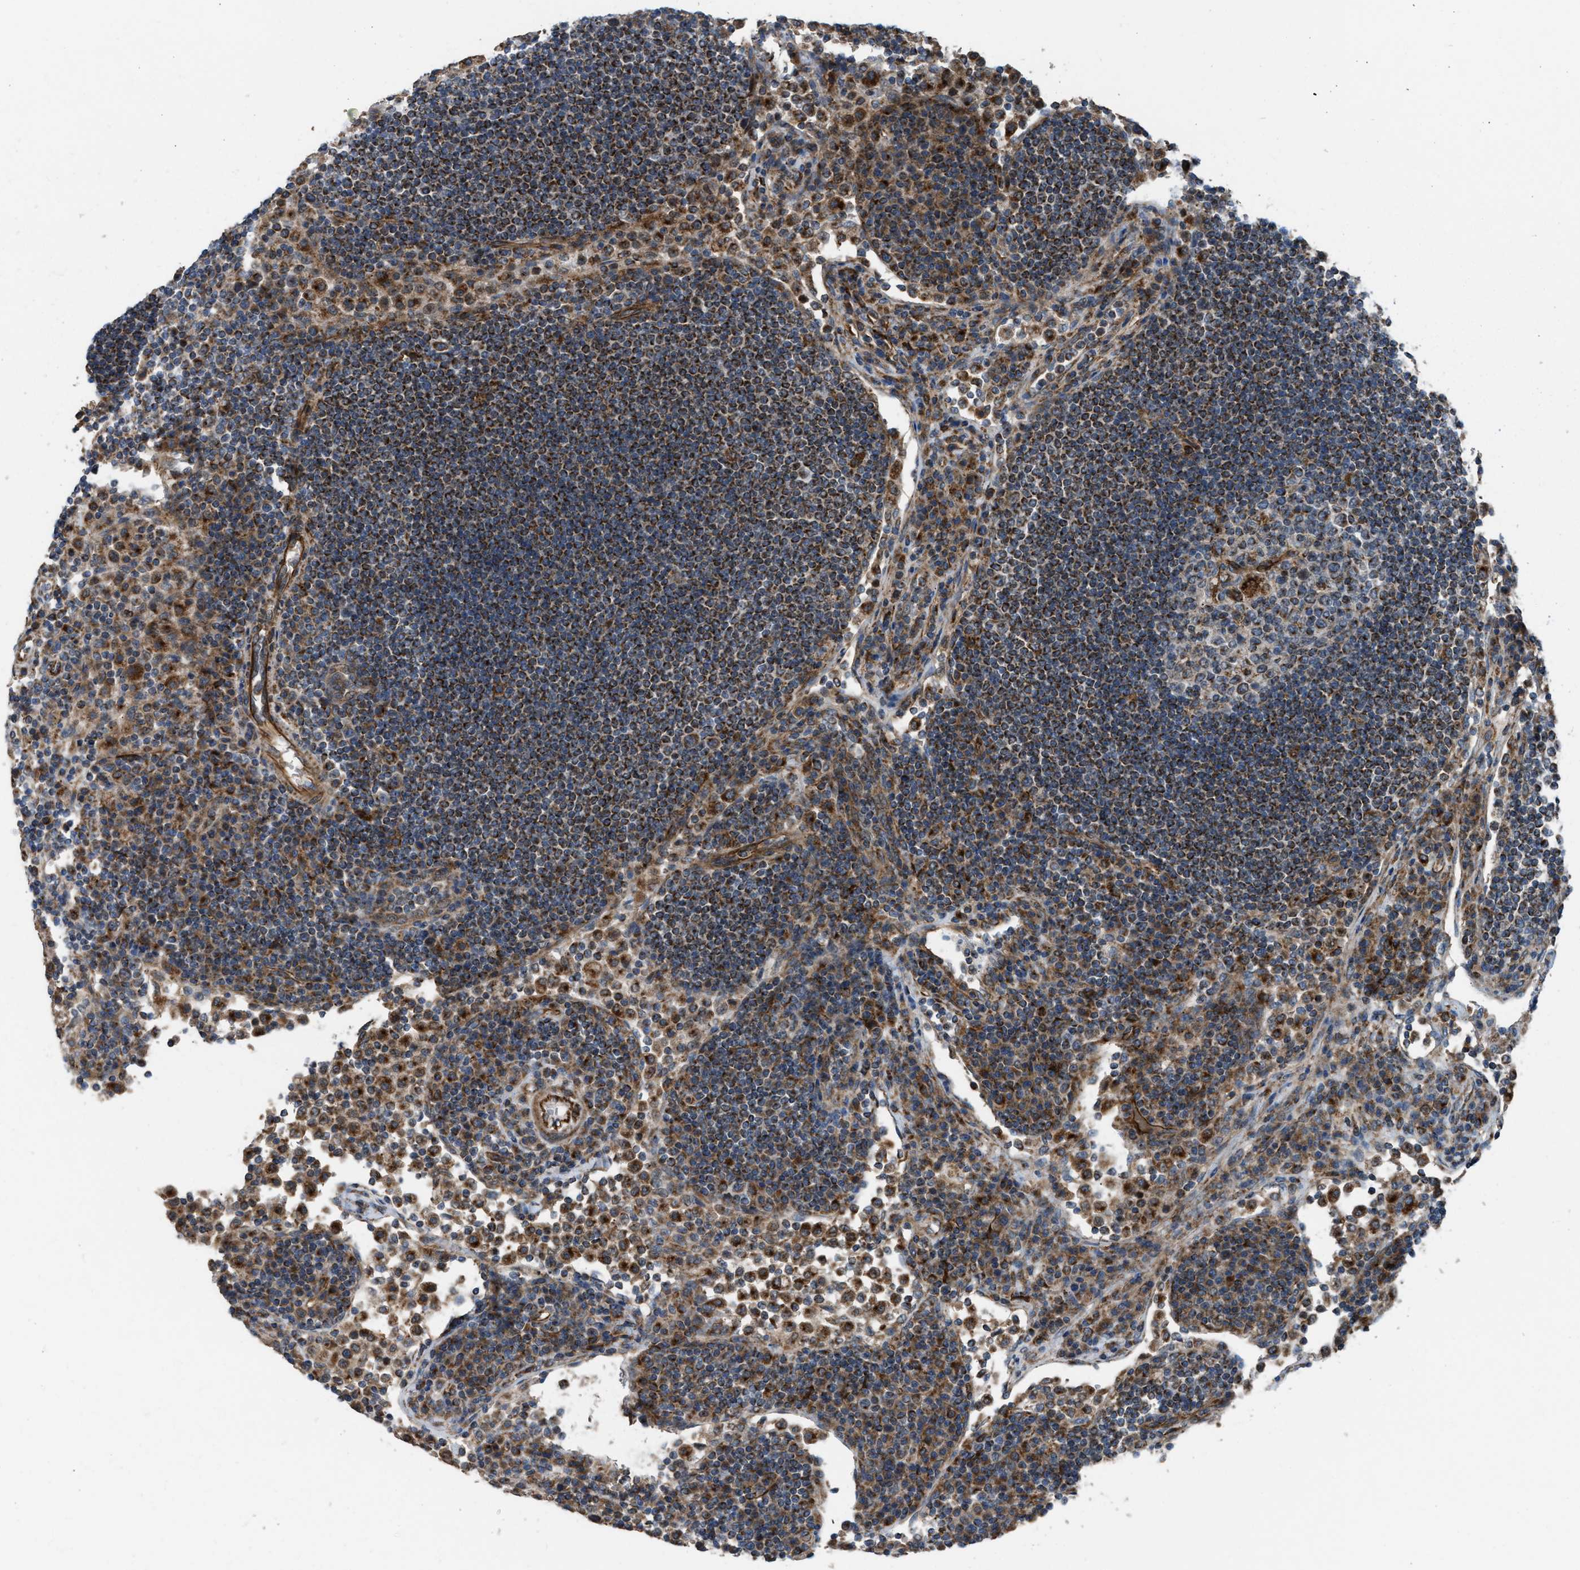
{"staining": {"intensity": "moderate", "quantity": "25%-75%", "location": "cytoplasmic/membranous"}, "tissue": "lymph node", "cell_type": "Germinal center cells", "image_type": "normal", "snomed": [{"axis": "morphology", "description": "Normal tissue, NOS"}, {"axis": "topography", "description": "Lymph node"}], "caption": "Immunohistochemistry (IHC) photomicrograph of normal lymph node stained for a protein (brown), which exhibits medium levels of moderate cytoplasmic/membranous staining in about 25%-75% of germinal center cells.", "gene": "SLC10A3", "patient": {"sex": "female", "age": 53}}